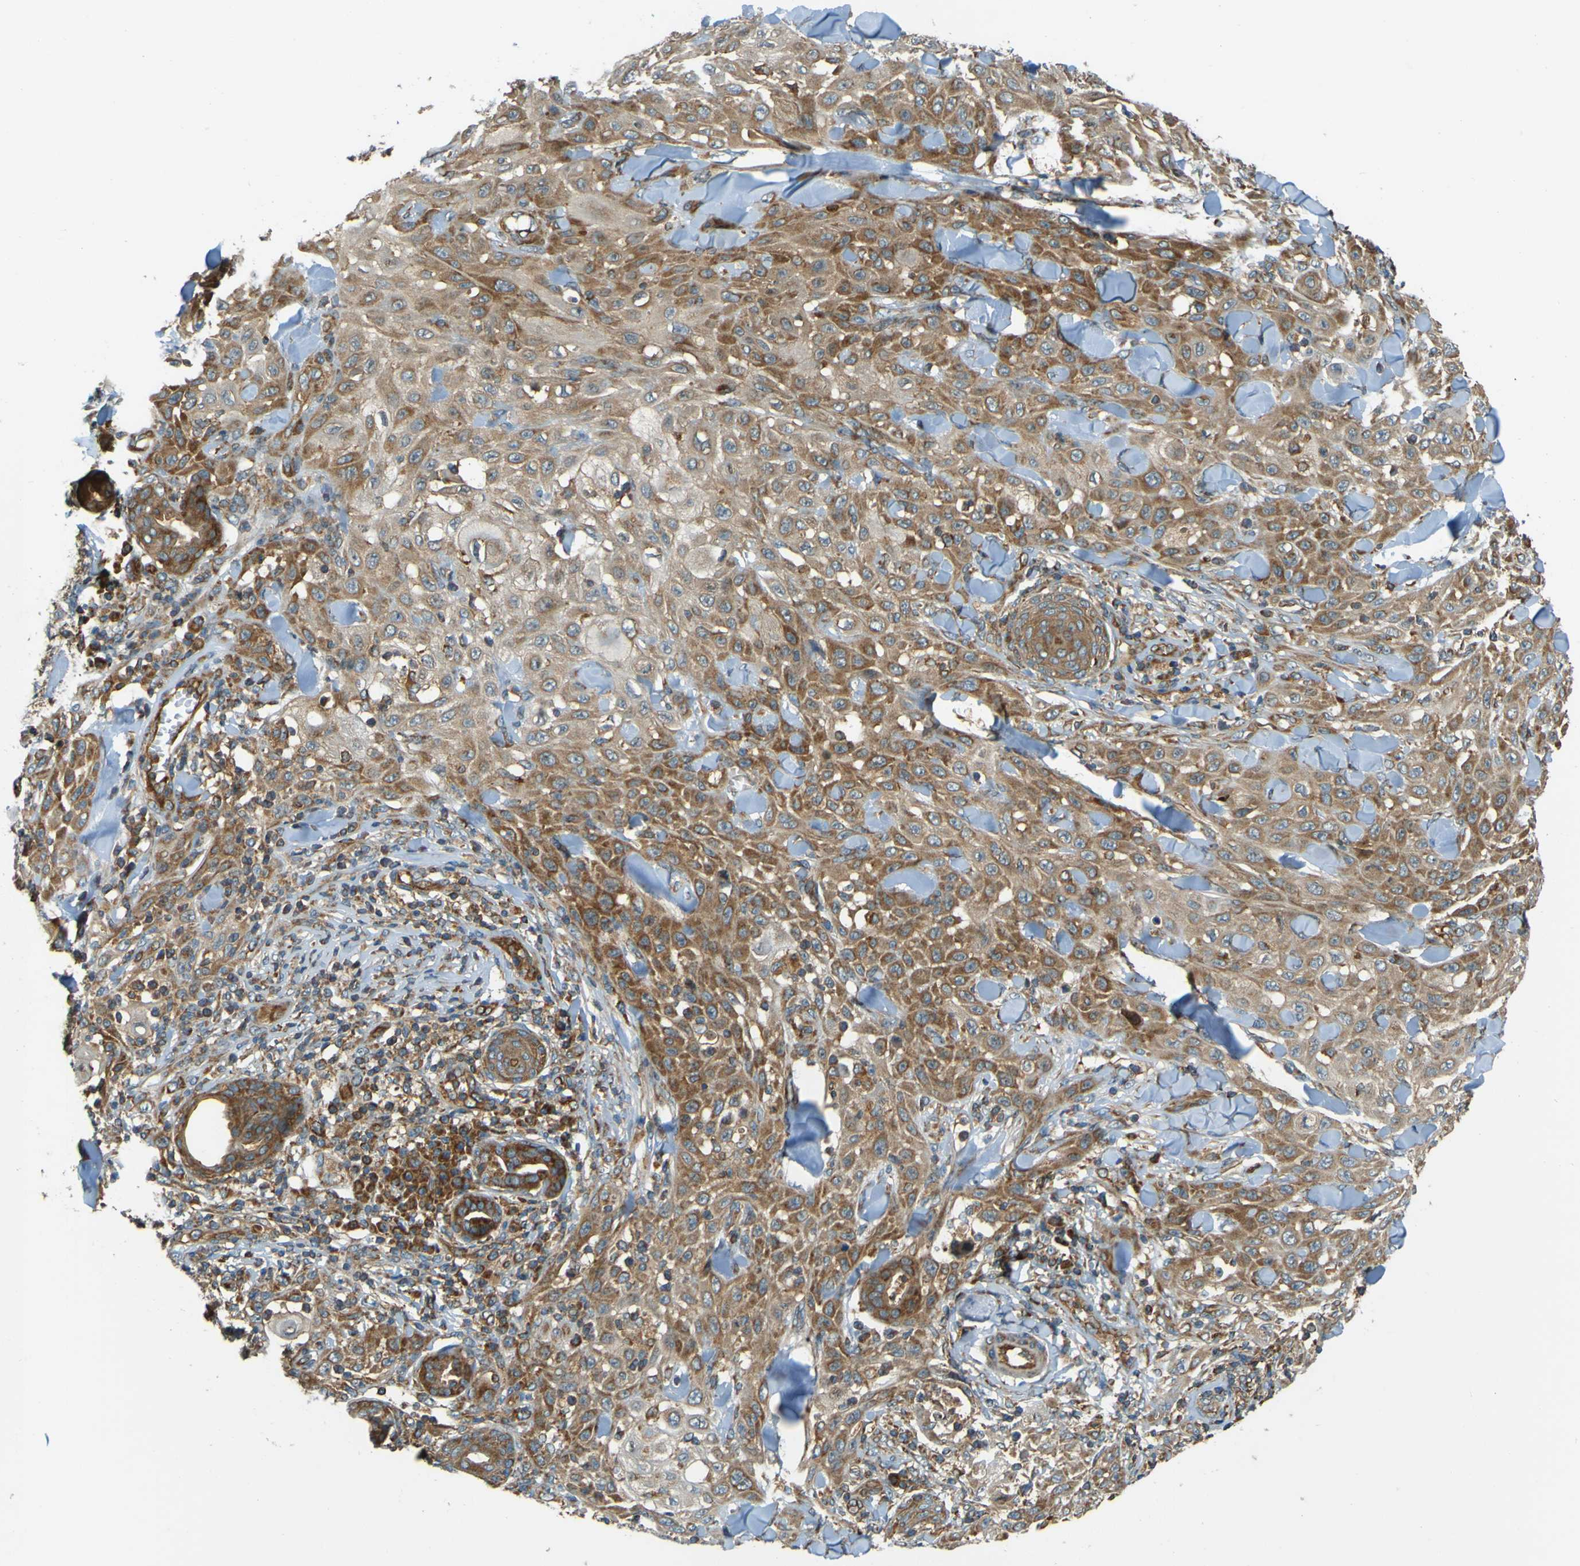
{"staining": {"intensity": "moderate", "quantity": ">75%", "location": "cytoplasmic/membranous"}, "tissue": "skin cancer", "cell_type": "Tumor cells", "image_type": "cancer", "snomed": [{"axis": "morphology", "description": "Squamous cell carcinoma, NOS"}, {"axis": "topography", "description": "Skin"}], "caption": "A photomicrograph showing moderate cytoplasmic/membranous staining in approximately >75% of tumor cells in skin cancer, as visualized by brown immunohistochemical staining.", "gene": "DNAJC5", "patient": {"sex": "male", "age": 24}}